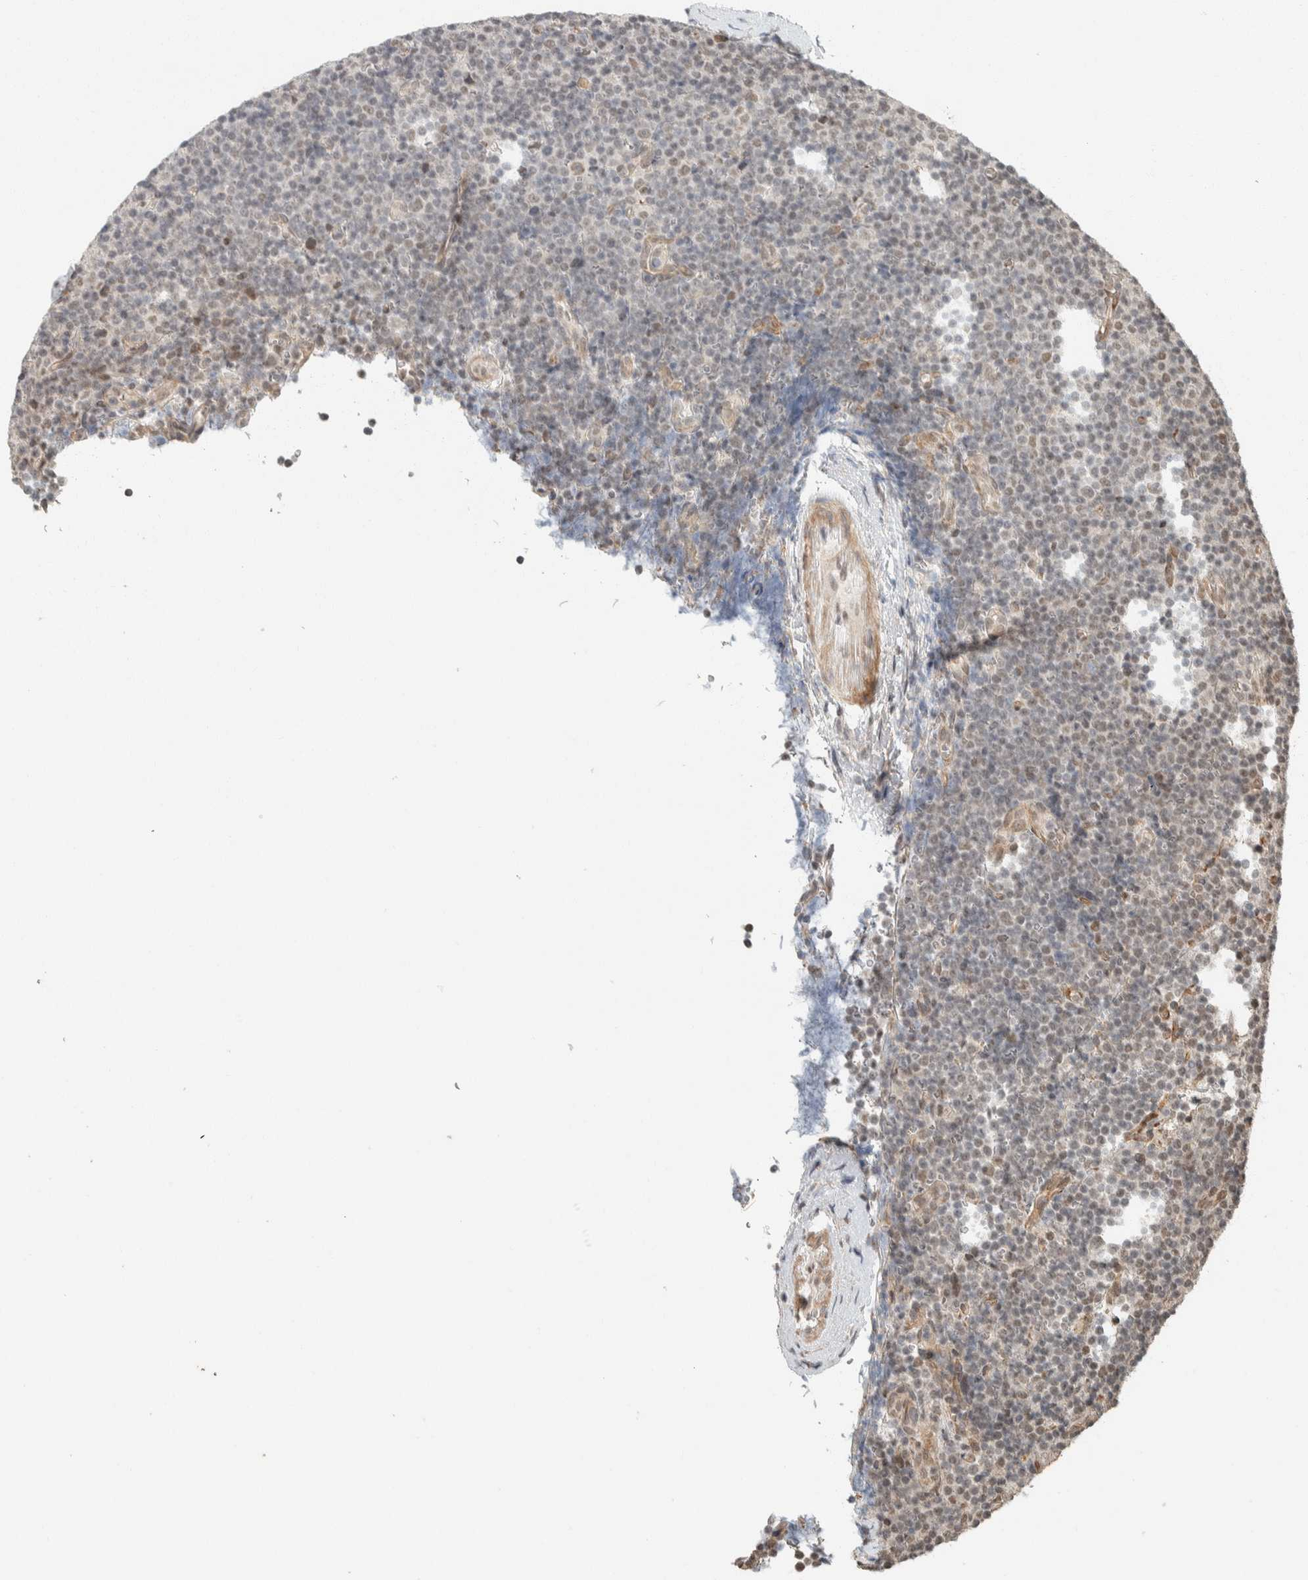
{"staining": {"intensity": "weak", "quantity": ">75%", "location": "nuclear"}, "tissue": "lymphoma", "cell_type": "Tumor cells", "image_type": "cancer", "snomed": [{"axis": "morphology", "description": "Malignant lymphoma, non-Hodgkin's type, Low grade"}, {"axis": "topography", "description": "Lymph node"}], "caption": "Low-grade malignant lymphoma, non-Hodgkin's type tissue exhibits weak nuclear expression in approximately >75% of tumor cells (IHC, brightfield microscopy, high magnification).", "gene": "ZBTB2", "patient": {"sex": "female", "age": 67}}